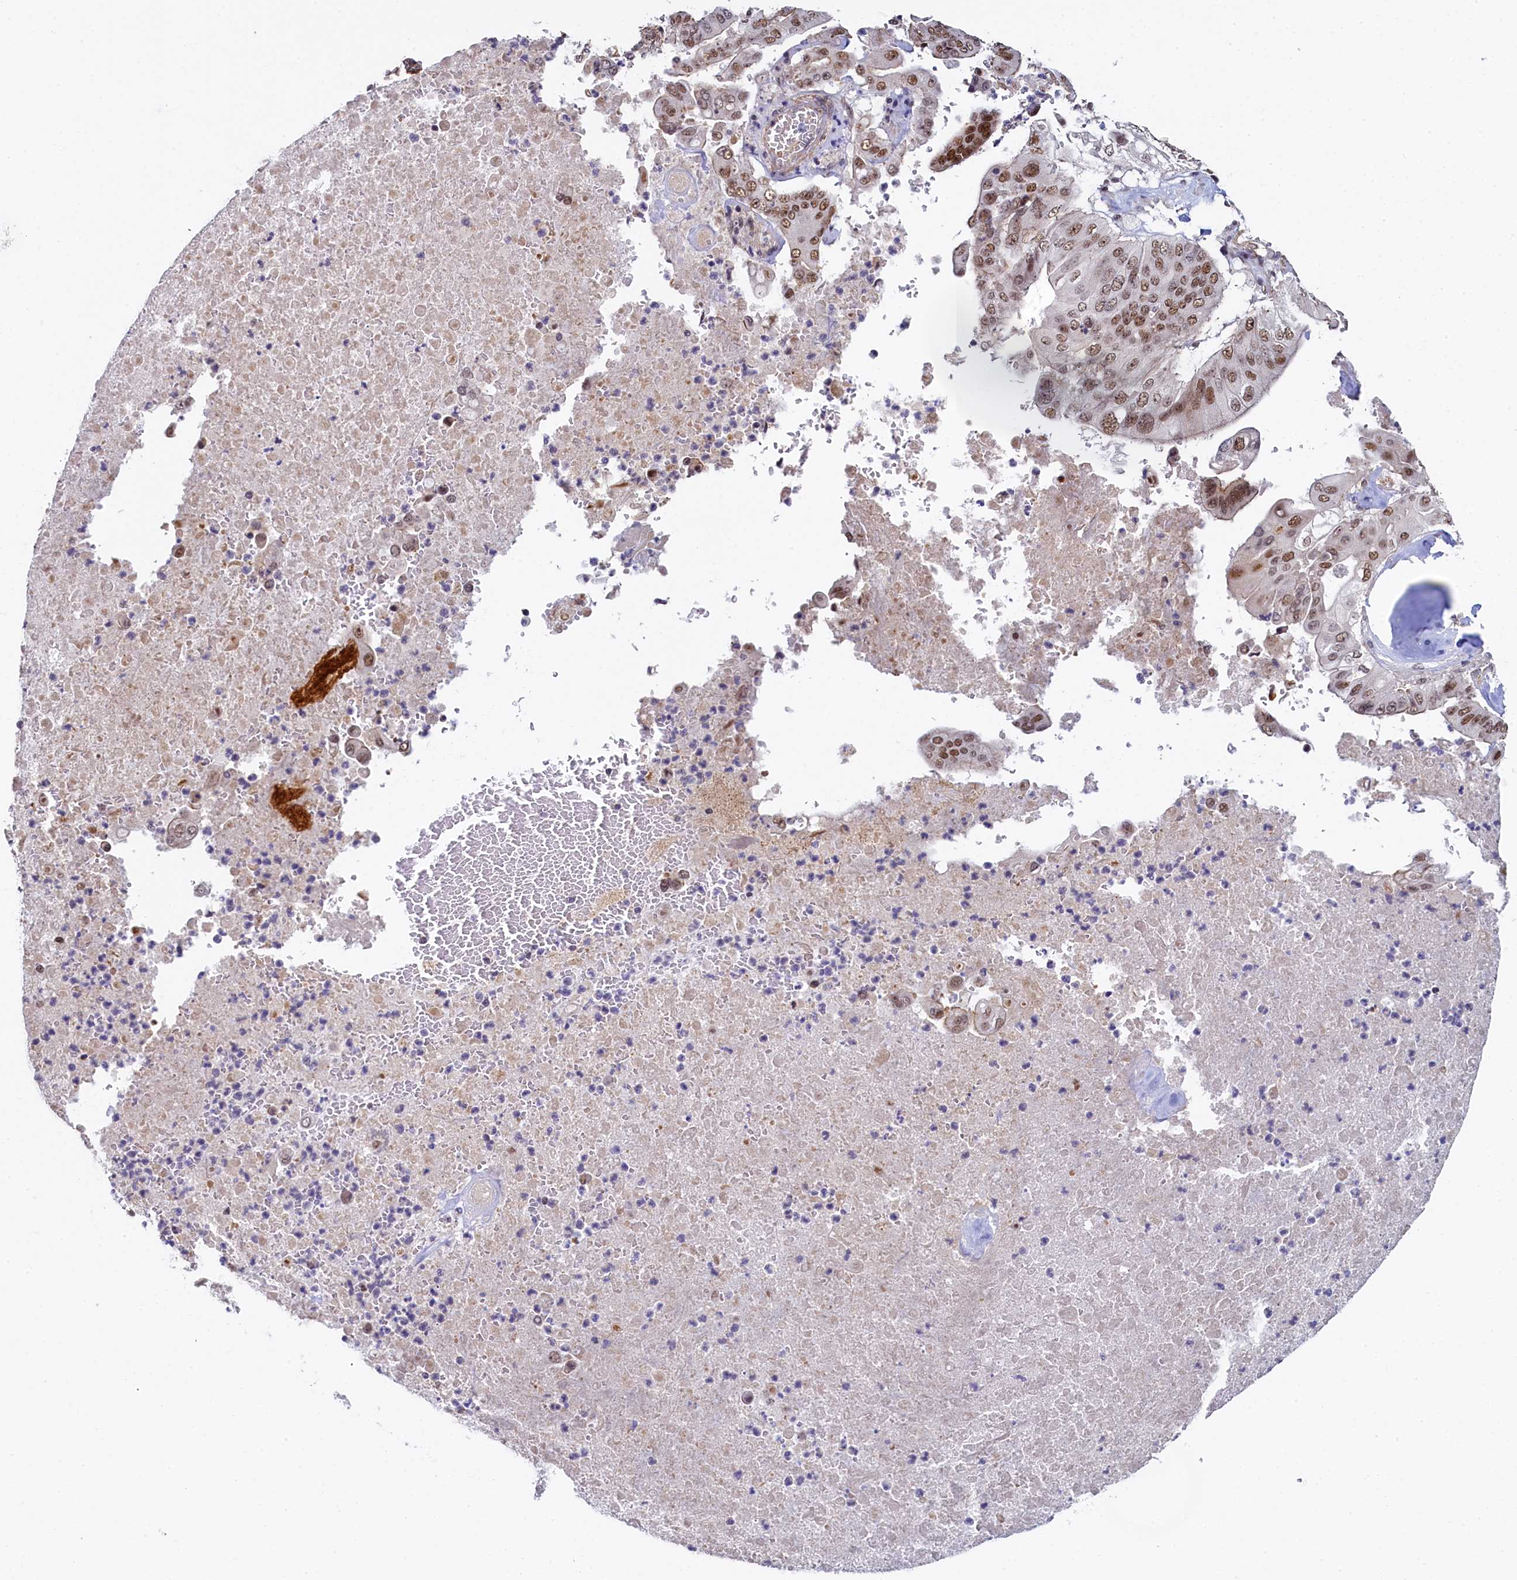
{"staining": {"intensity": "moderate", "quantity": ">75%", "location": "nuclear"}, "tissue": "pancreatic cancer", "cell_type": "Tumor cells", "image_type": "cancer", "snomed": [{"axis": "morphology", "description": "Adenocarcinoma, NOS"}, {"axis": "topography", "description": "Pancreas"}], "caption": "Adenocarcinoma (pancreatic) tissue displays moderate nuclear positivity in approximately >75% of tumor cells, visualized by immunohistochemistry.", "gene": "INTS14", "patient": {"sex": "female", "age": 77}}